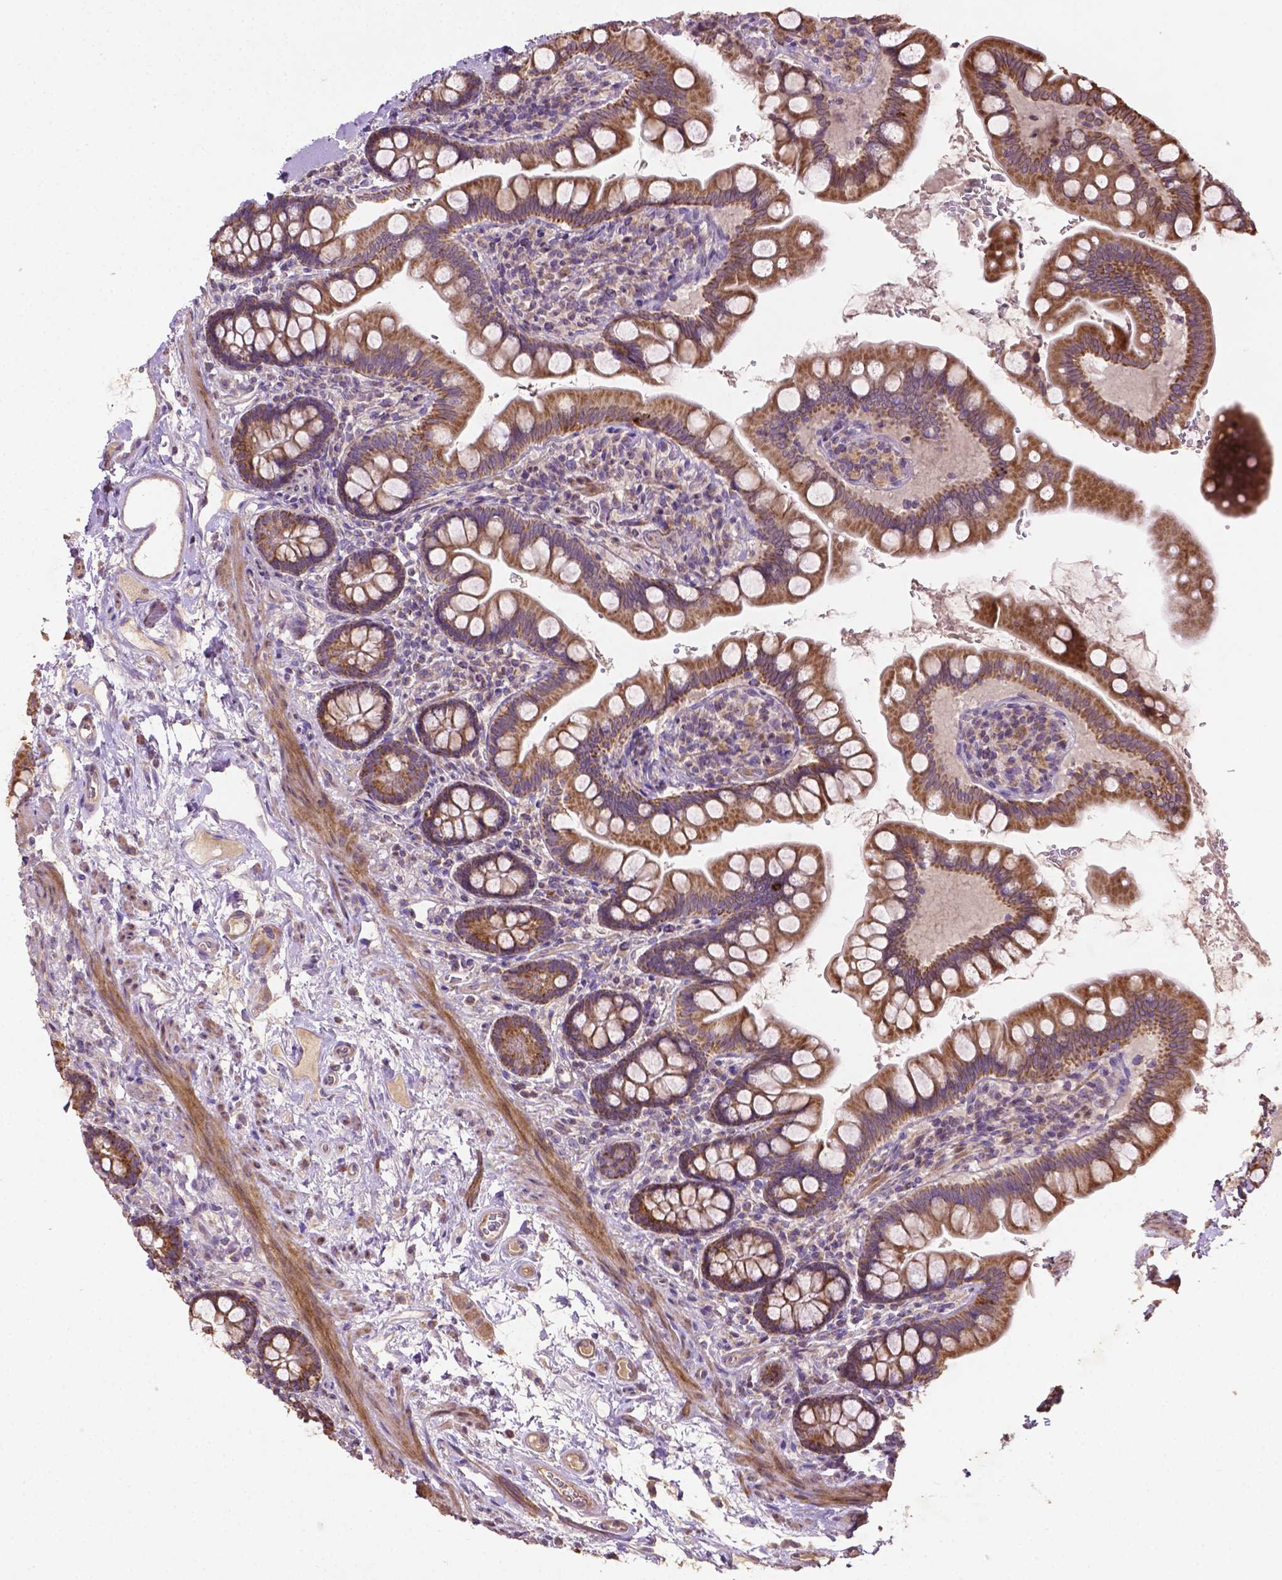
{"staining": {"intensity": "strong", "quantity": ">75%", "location": "cytoplasmic/membranous"}, "tissue": "small intestine", "cell_type": "Glandular cells", "image_type": "normal", "snomed": [{"axis": "morphology", "description": "Normal tissue, NOS"}, {"axis": "topography", "description": "Small intestine"}], "caption": "Immunohistochemistry staining of unremarkable small intestine, which shows high levels of strong cytoplasmic/membranous positivity in approximately >75% of glandular cells indicating strong cytoplasmic/membranous protein expression. The staining was performed using DAB (3,3'-diaminobenzidine) (brown) for protein detection and nuclei were counterstained in hematoxylin (blue).", "gene": "LRR1", "patient": {"sex": "female", "age": 56}}